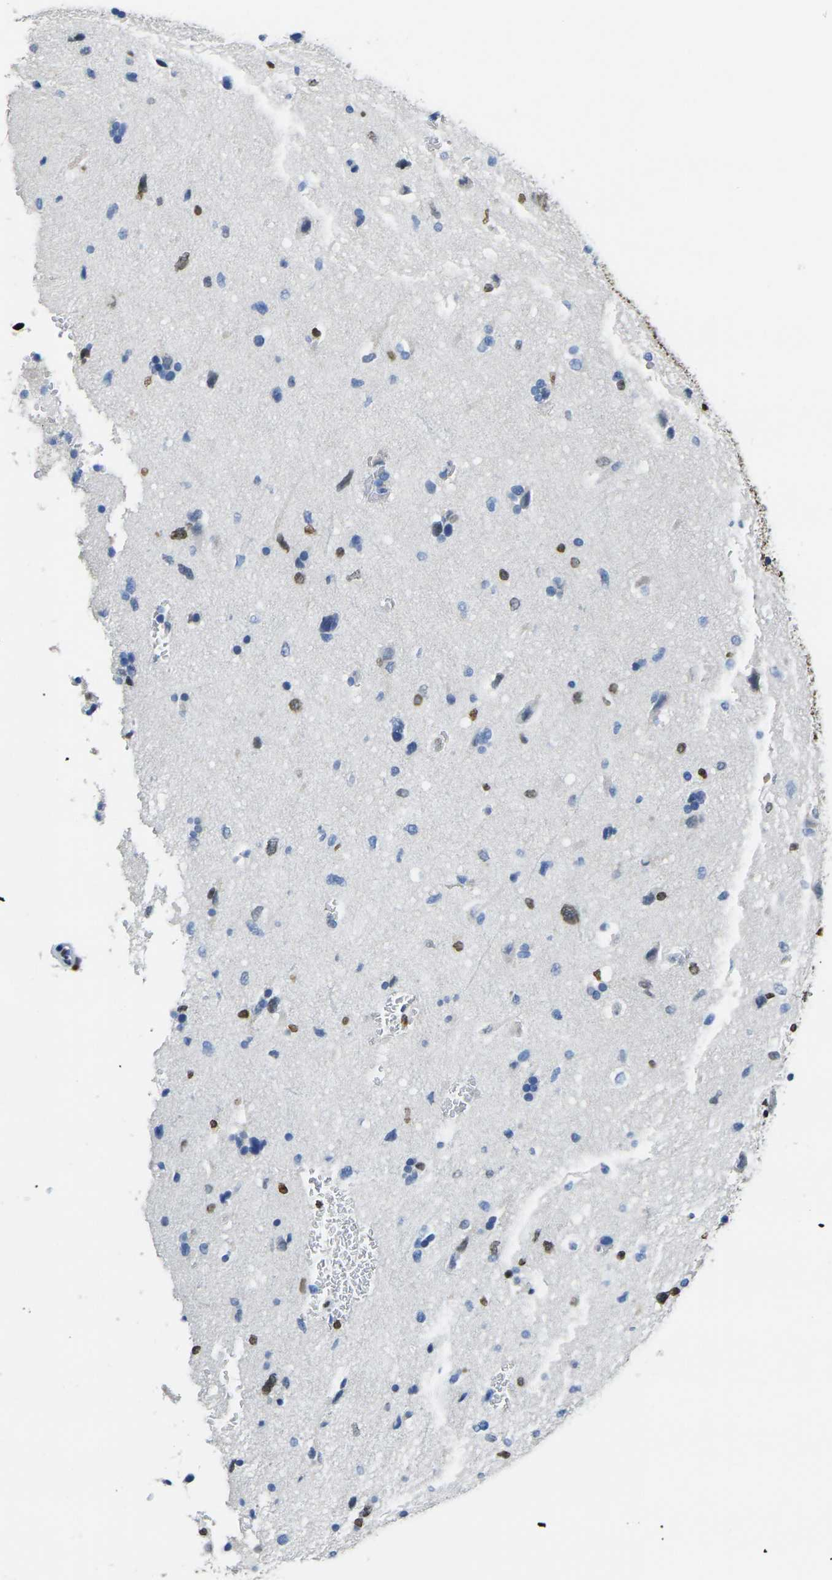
{"staining": {"intensity": "strong", "quantity": "<25%", "location": "nuclear"}, "tissue": "glioma", "cell_type": "Tumor cells", "image_type": "cancer", "snomed": [{"axis": "morphology", "description": "Glioma, malignant, Low grade"}, {"axis": "topography", "description": "Brain"}], "caption": "Human glioma stained with a protein marker demonstrates strong staining in tumor cells.", "gene": "DRAXIN", "patient": {"sex": "female", "age": 37}}